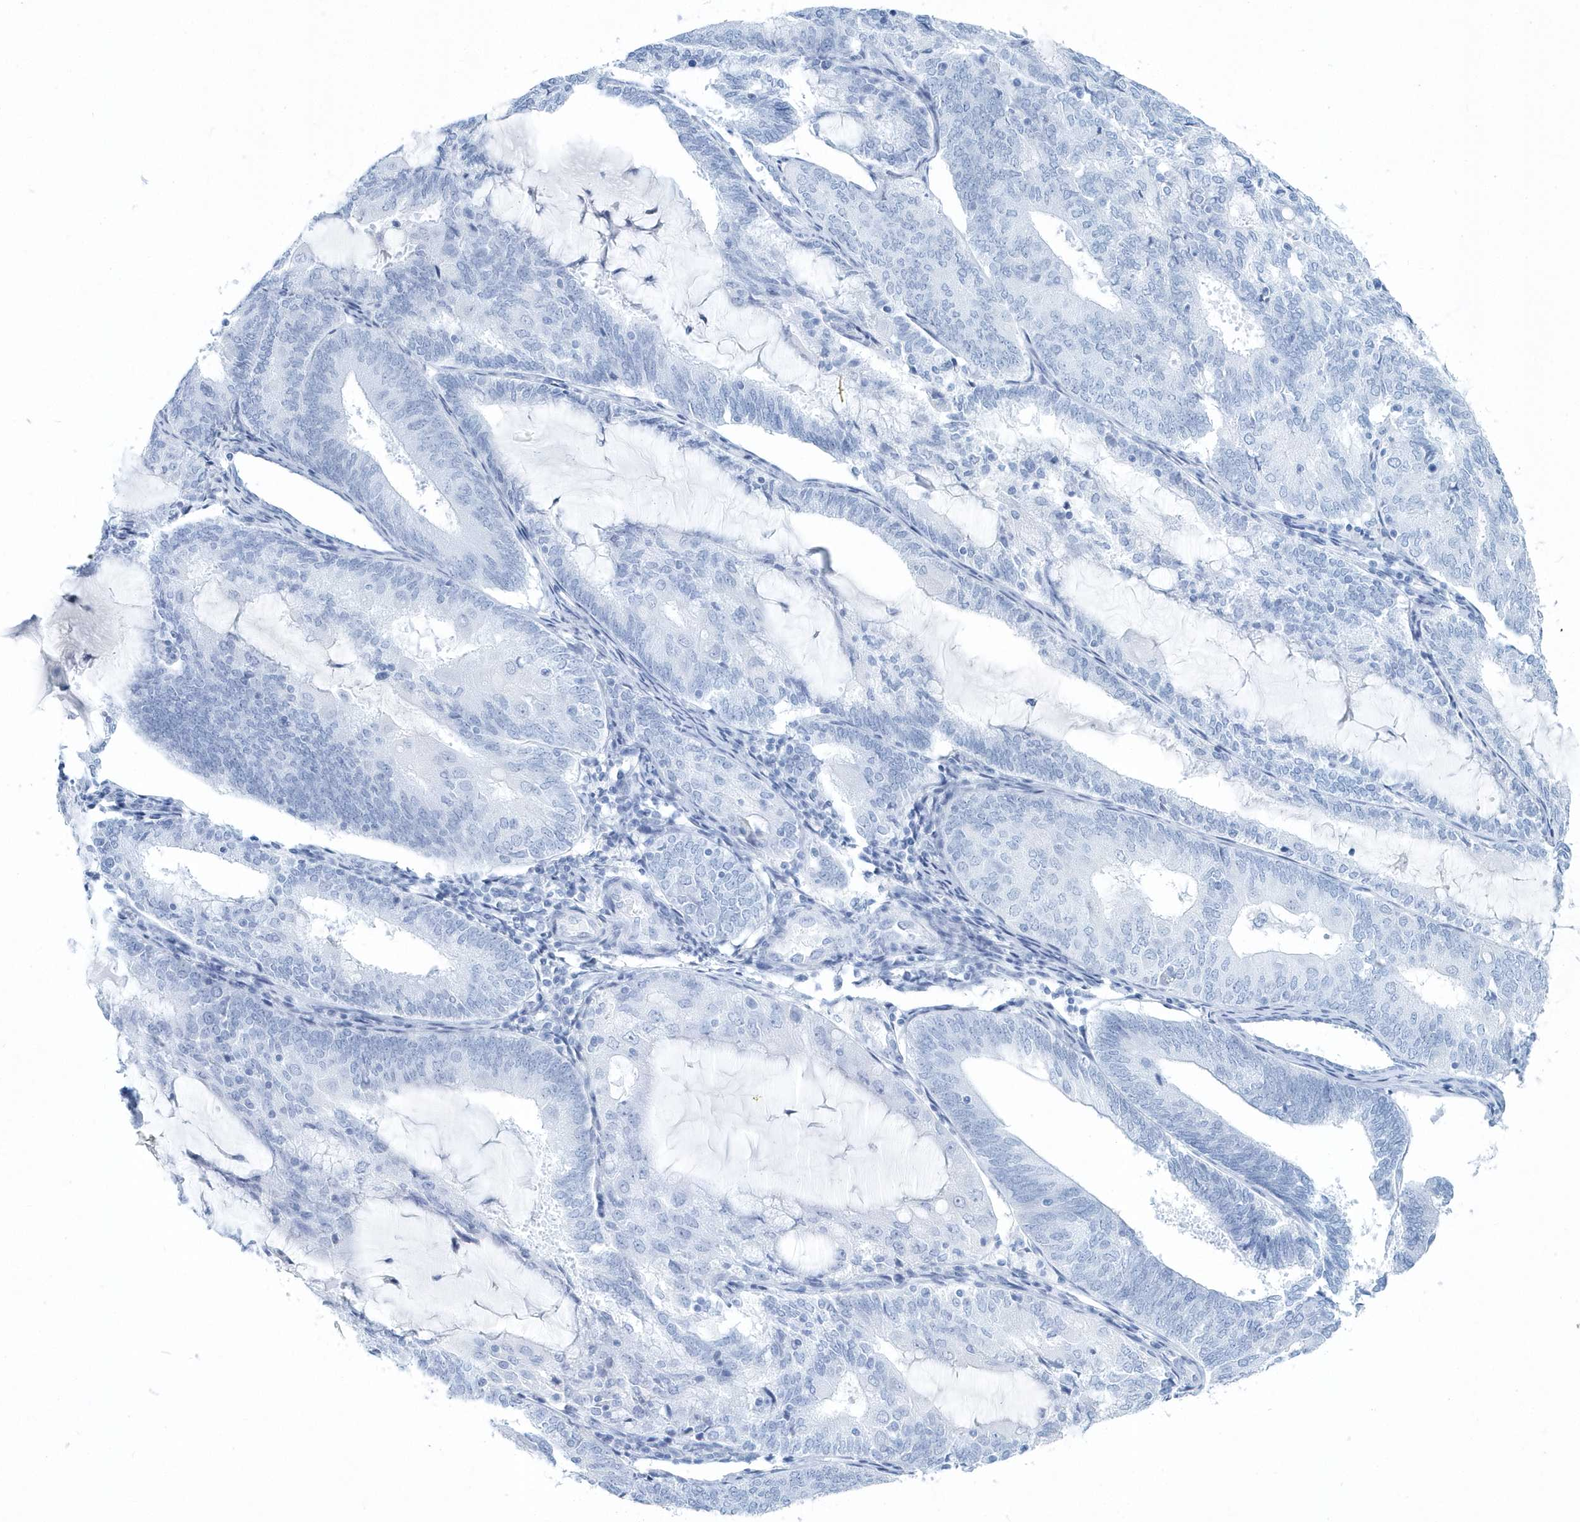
{"staining": {"intensity": "negative", "quantity": "none", "location": "none"}, "tissue": "endometrial cancer", "cell_type": "Tumor cells", "image_type": "cancer", "snomed": [{"axis": "morphology", "description": "Adenocarcinoma, NOS"}, {"axis": "topography", "description": "Endometrium"}], "caption": "A photomicrograph of adenocarcinoma (endometrial) stained for a protein demonstrates no brown staining in tumor cells. (Immunohistochemistry (ihc), brightfield microscopy, high magnification).", "gene": "PTPRO", "patient": {"sex": "female", "age": 81}}